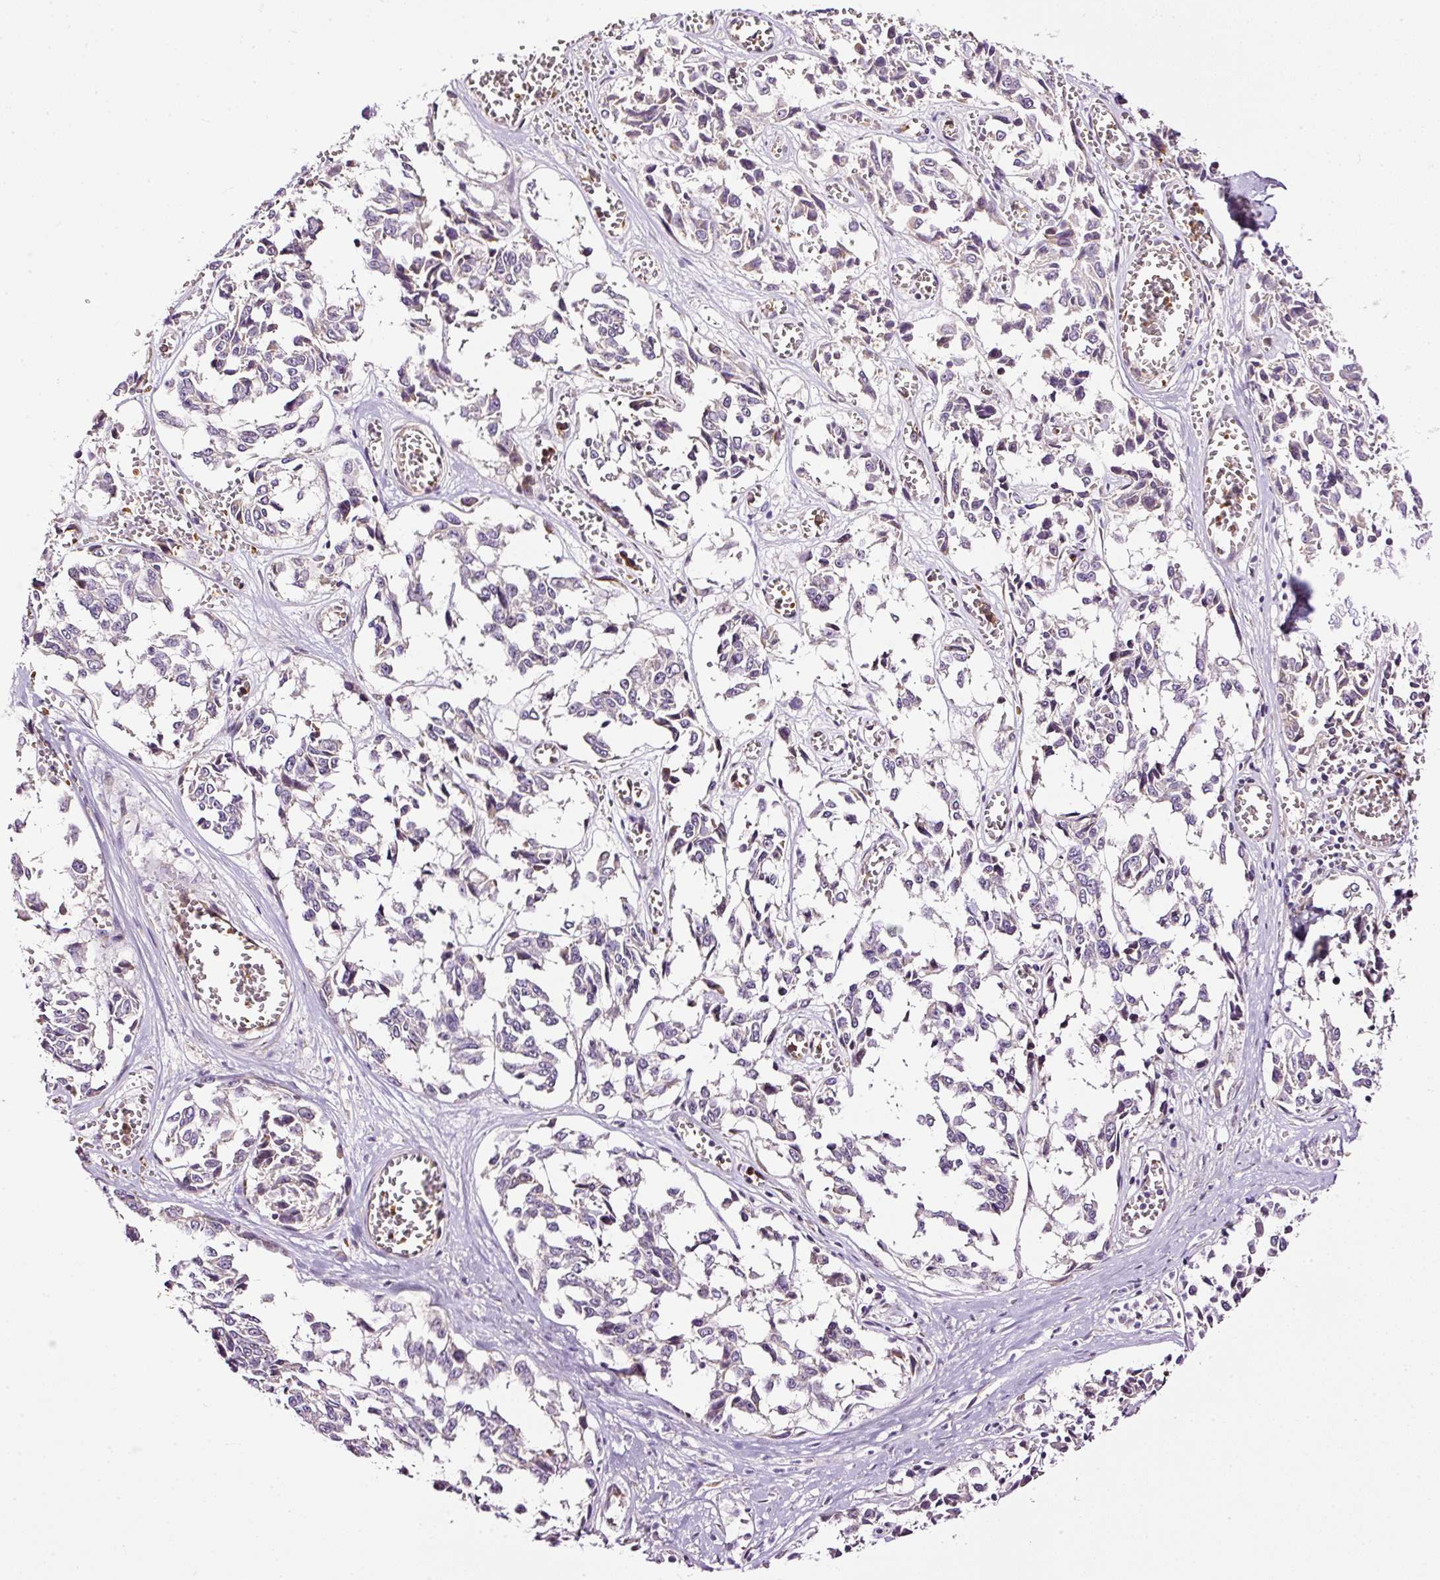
{"staining": {"intensity": "negative", "quantity": "none", "location": "none"}, "tissue": "melanoma", "cell_type": "Tumor cells", "image_type": "cancer", "snomed": [{"axis": "morphology", "description": "Malignant melanoma, NOS"}, {"axis": "topography", "description": "Skin"}], "caption": "DAB immunohistochemical staining of malignant melanoma exhibits no significant positivity in tumor cells.", "gene": "USHBP1", "patient": {"sex": "female", "age": 64}}